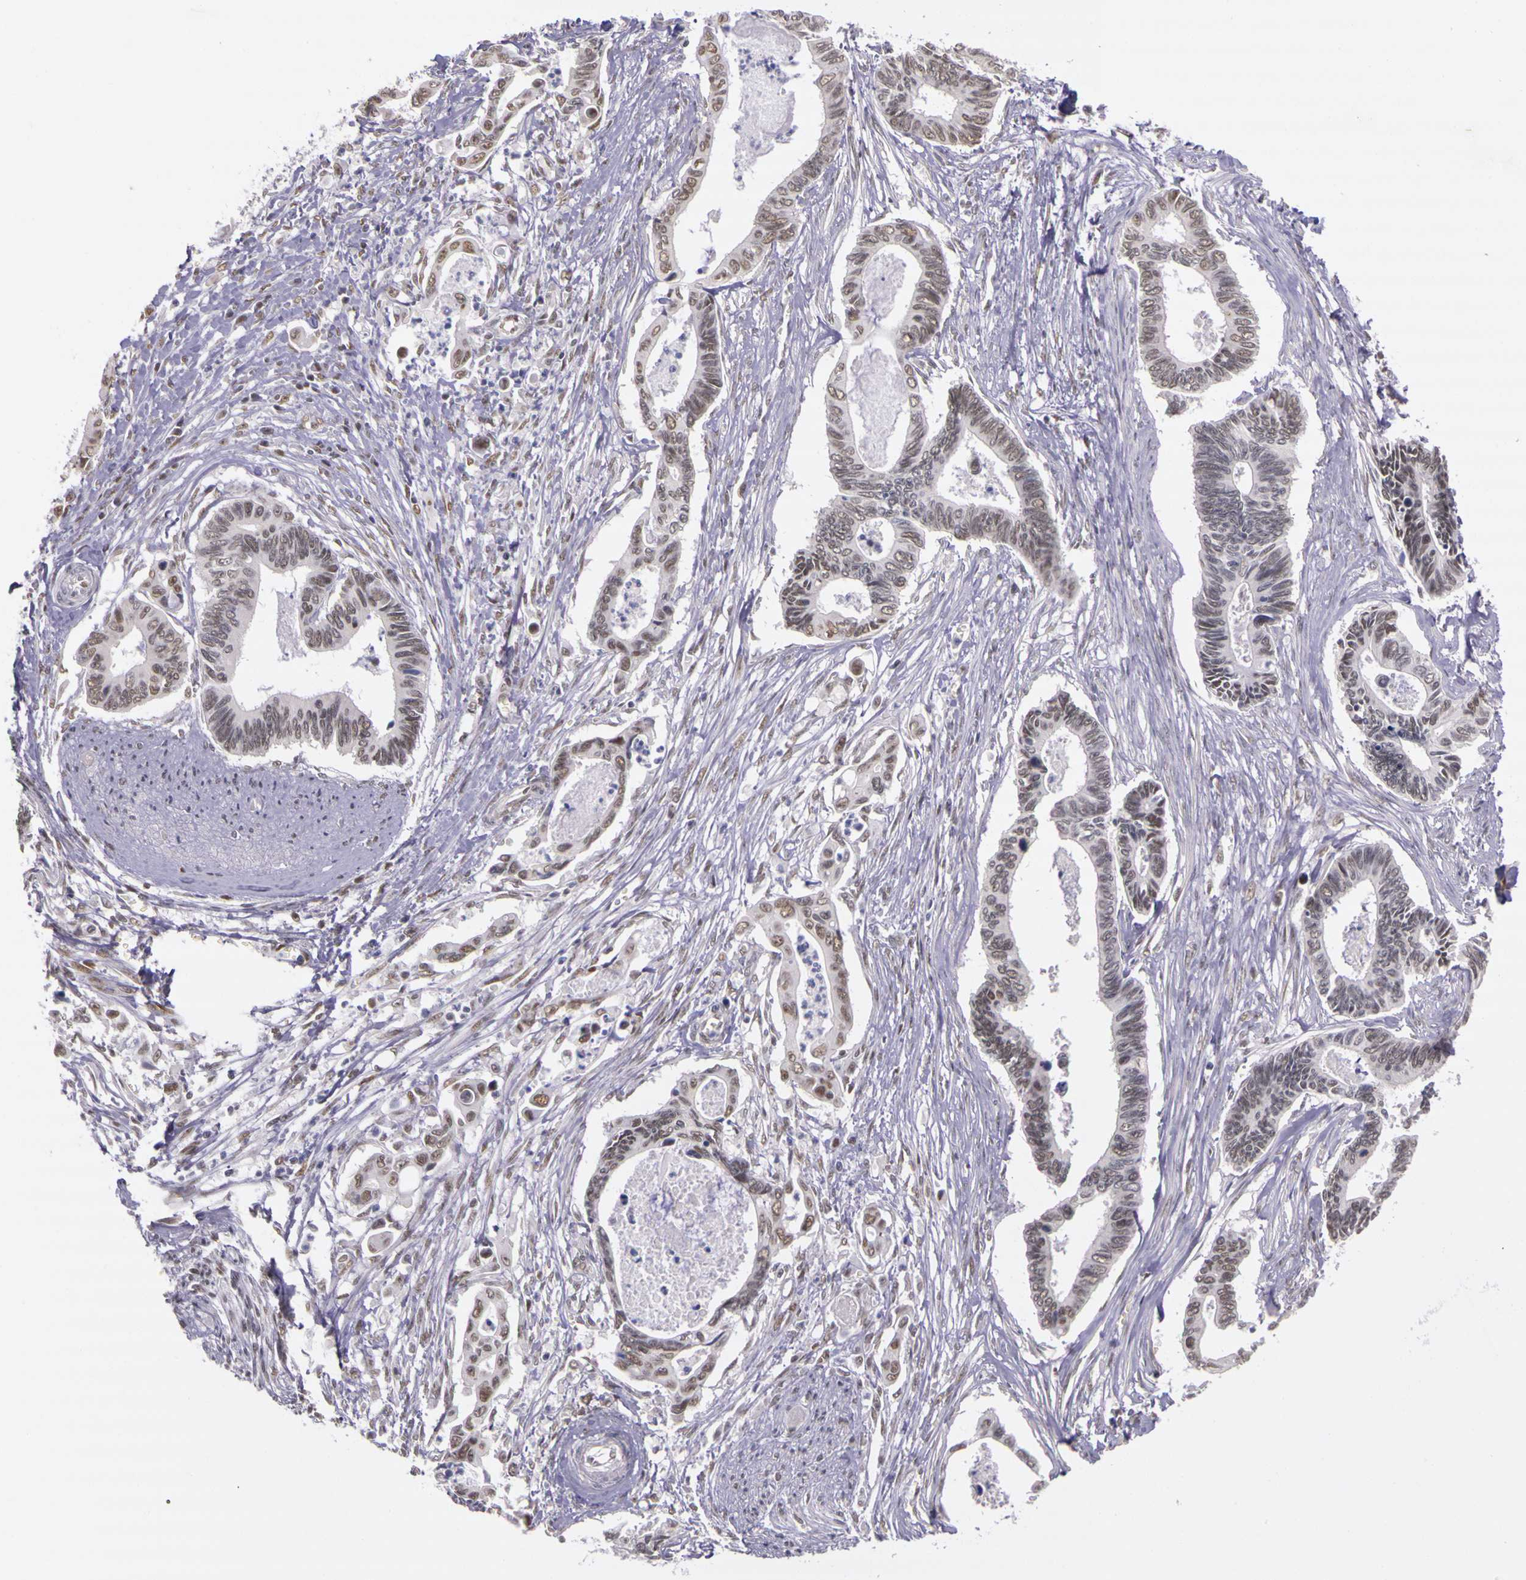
{"staining": {"intensity": "weak", "quantity": ">75%", "location": "nuclear"}, "tissue": "pancreatic cancer", "cell_type": "Tumor cells", "image_type": "cancer", "snomed": [{"axis": "morphology", "description": "Adenocarcinoma, NOS"}, {"axis": "topography", "description": "Pancreas"}], "caption": "Immunohistochemical staining of pancreatic adenocarcinoma reveals low levels of weak nuclear expression in about >75% of tumor cells.", "gene": "WDR13", "patient": {"sex": "female", "age": 70}}